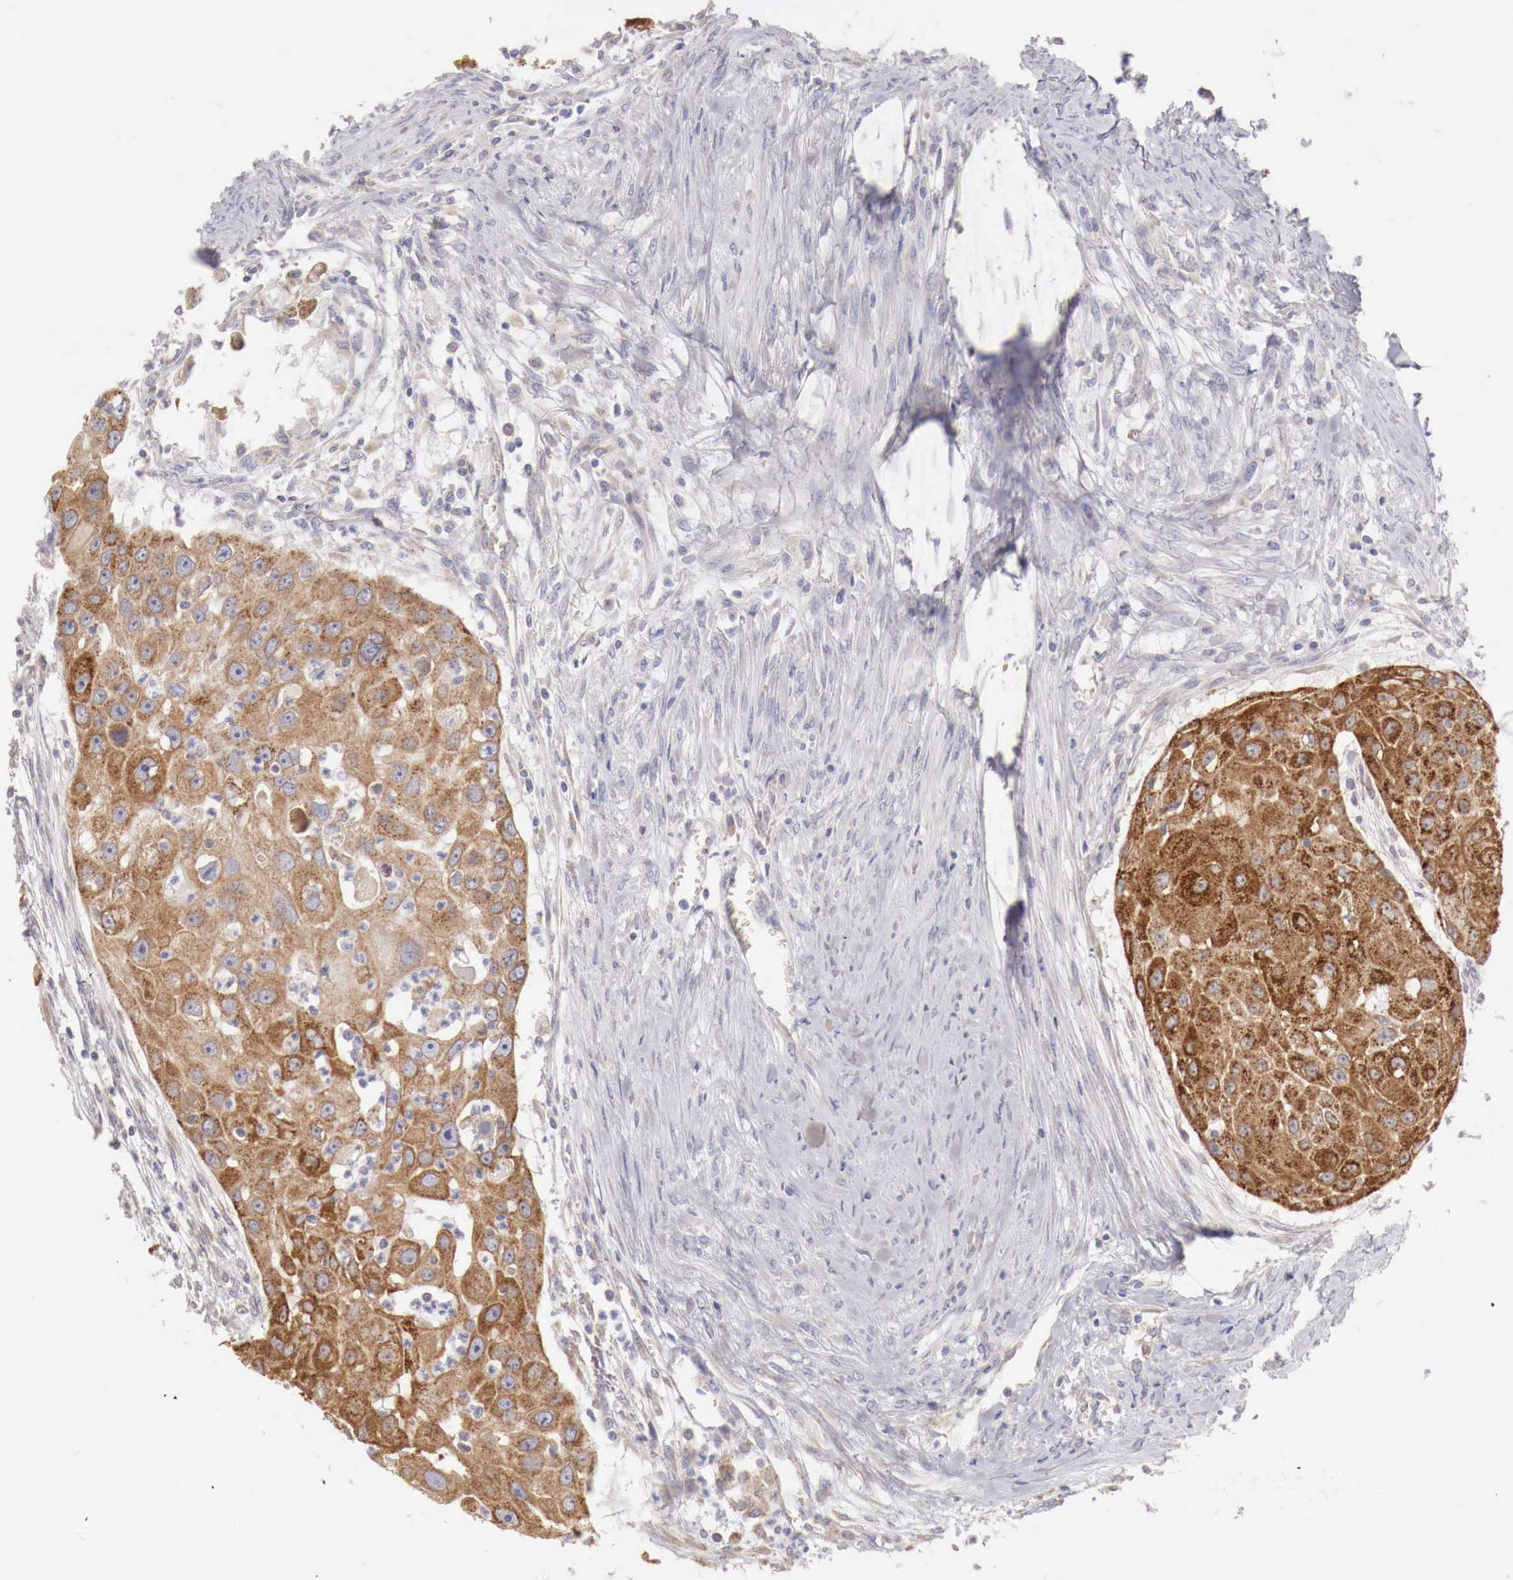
{"staining": {"intensity": "strong", "quantity": ">75%", "location": "cytoplasmic/membranous"}, "tissue": "head and neck cancer", "cell_type": "Tumor cells", "image_type": "cancer", "snomed": [{"axis": "morphology", "description": "Squamous cell carcinoma, NOS"}, {"axis": "topography", "description": "Head-Neck"}], "caption": "A brown stain highlights strong cytoplasmic/membranous expression of a protein in head and neck cancer tumor cells.", "gene": "NSDHL", "patient": {"sex": "male", "age": 64}}